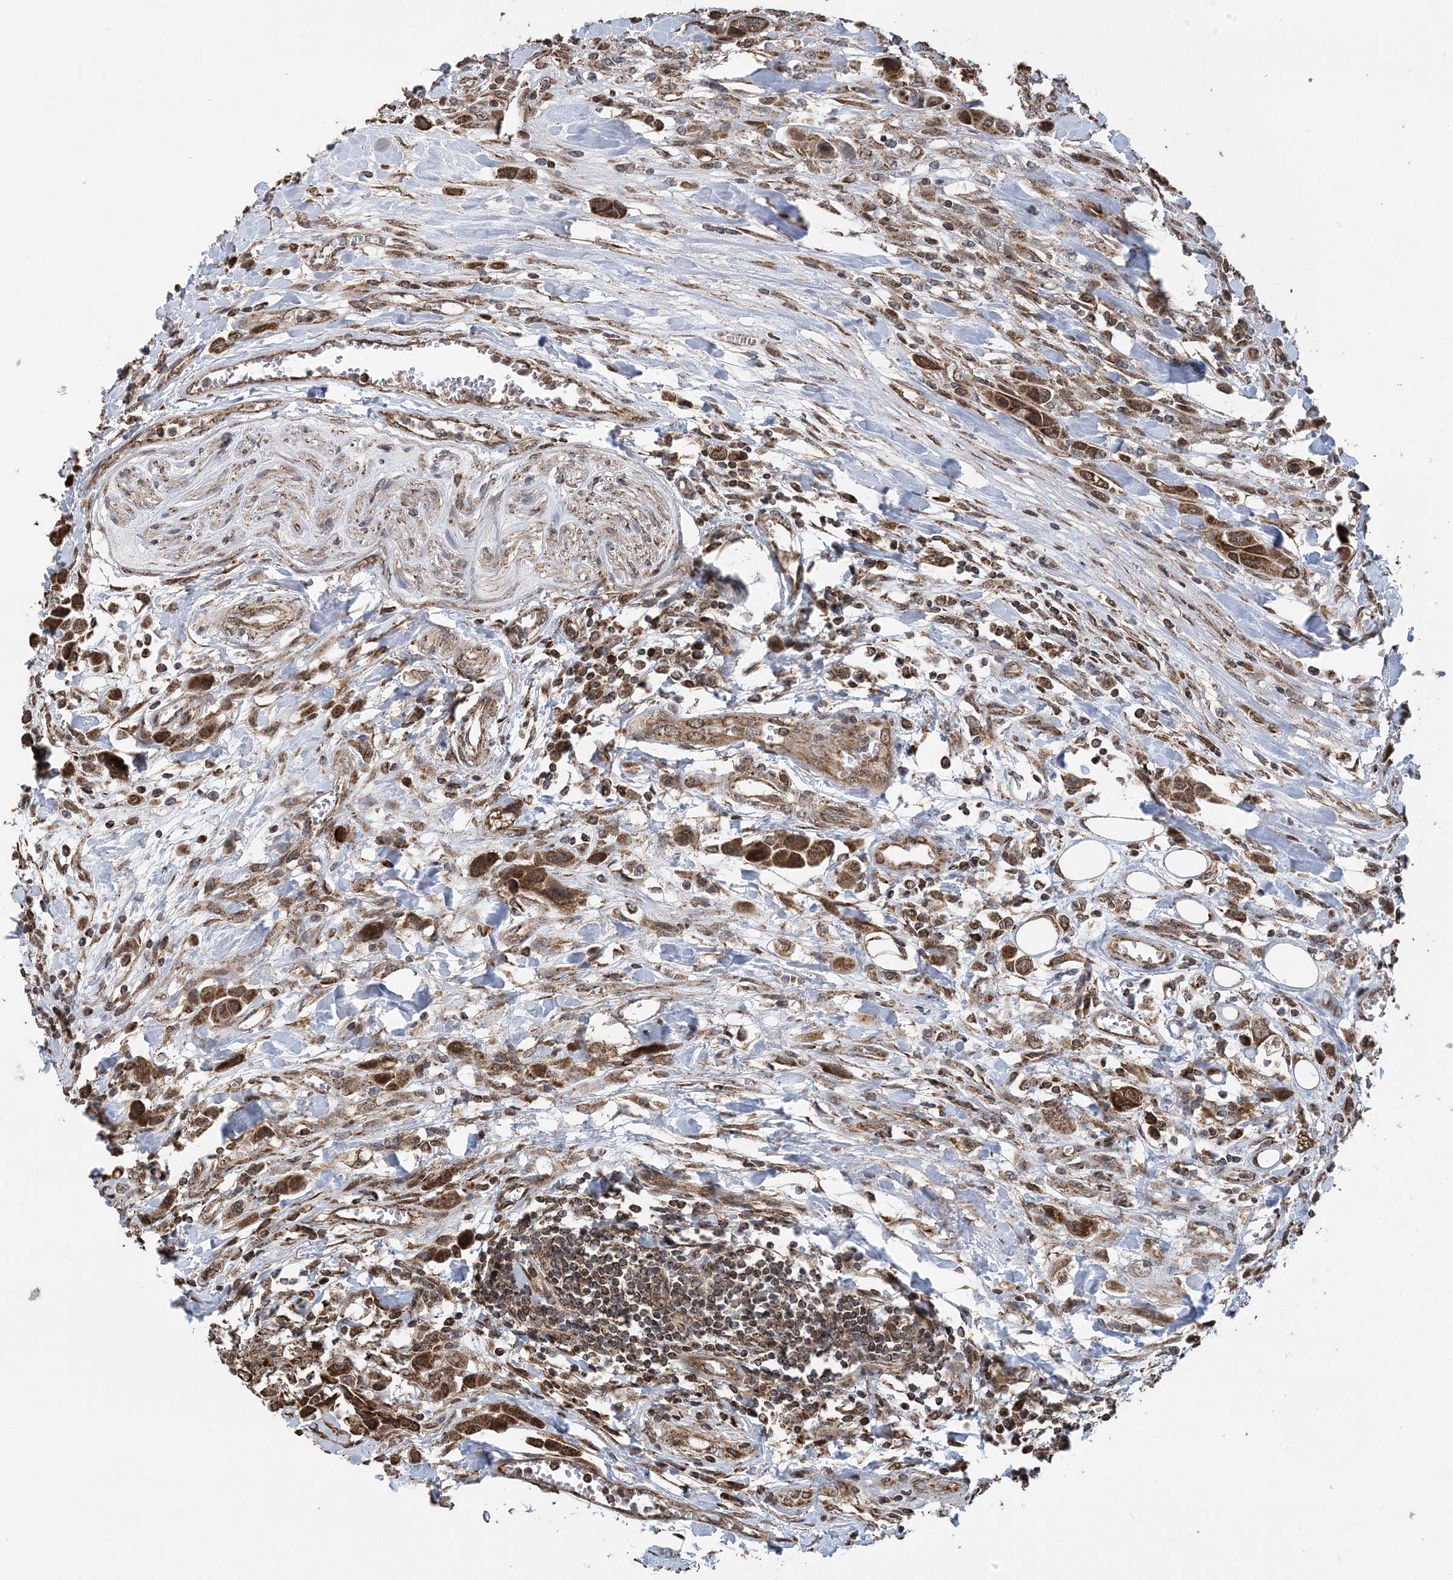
{"staining": {"intensity": "strong", "quantity": ">75%", "location": "cytoplasmic/membranous"}, "tissue": "urothelial cancer", "cell_type": "Tumor cells", "image_type": "cancer", "snomed": [{"axis": "morphology", "description": "Urothelial carcinoma, High grade"}, {"axis": "topography", "description": "Urinary bladder"}], "caption": "A brown stain highlights strong cytoplasmic/membranous expression of a protein in human urothelial cancer tumor cells. The staining was performed using DAB to visualize the protein expression in brown, while the nuclei were stained in blue with hematoxylin (Magnification: 20x).", "gene": "PCBP1", "patient": {"sex": "male", "age": 50}}